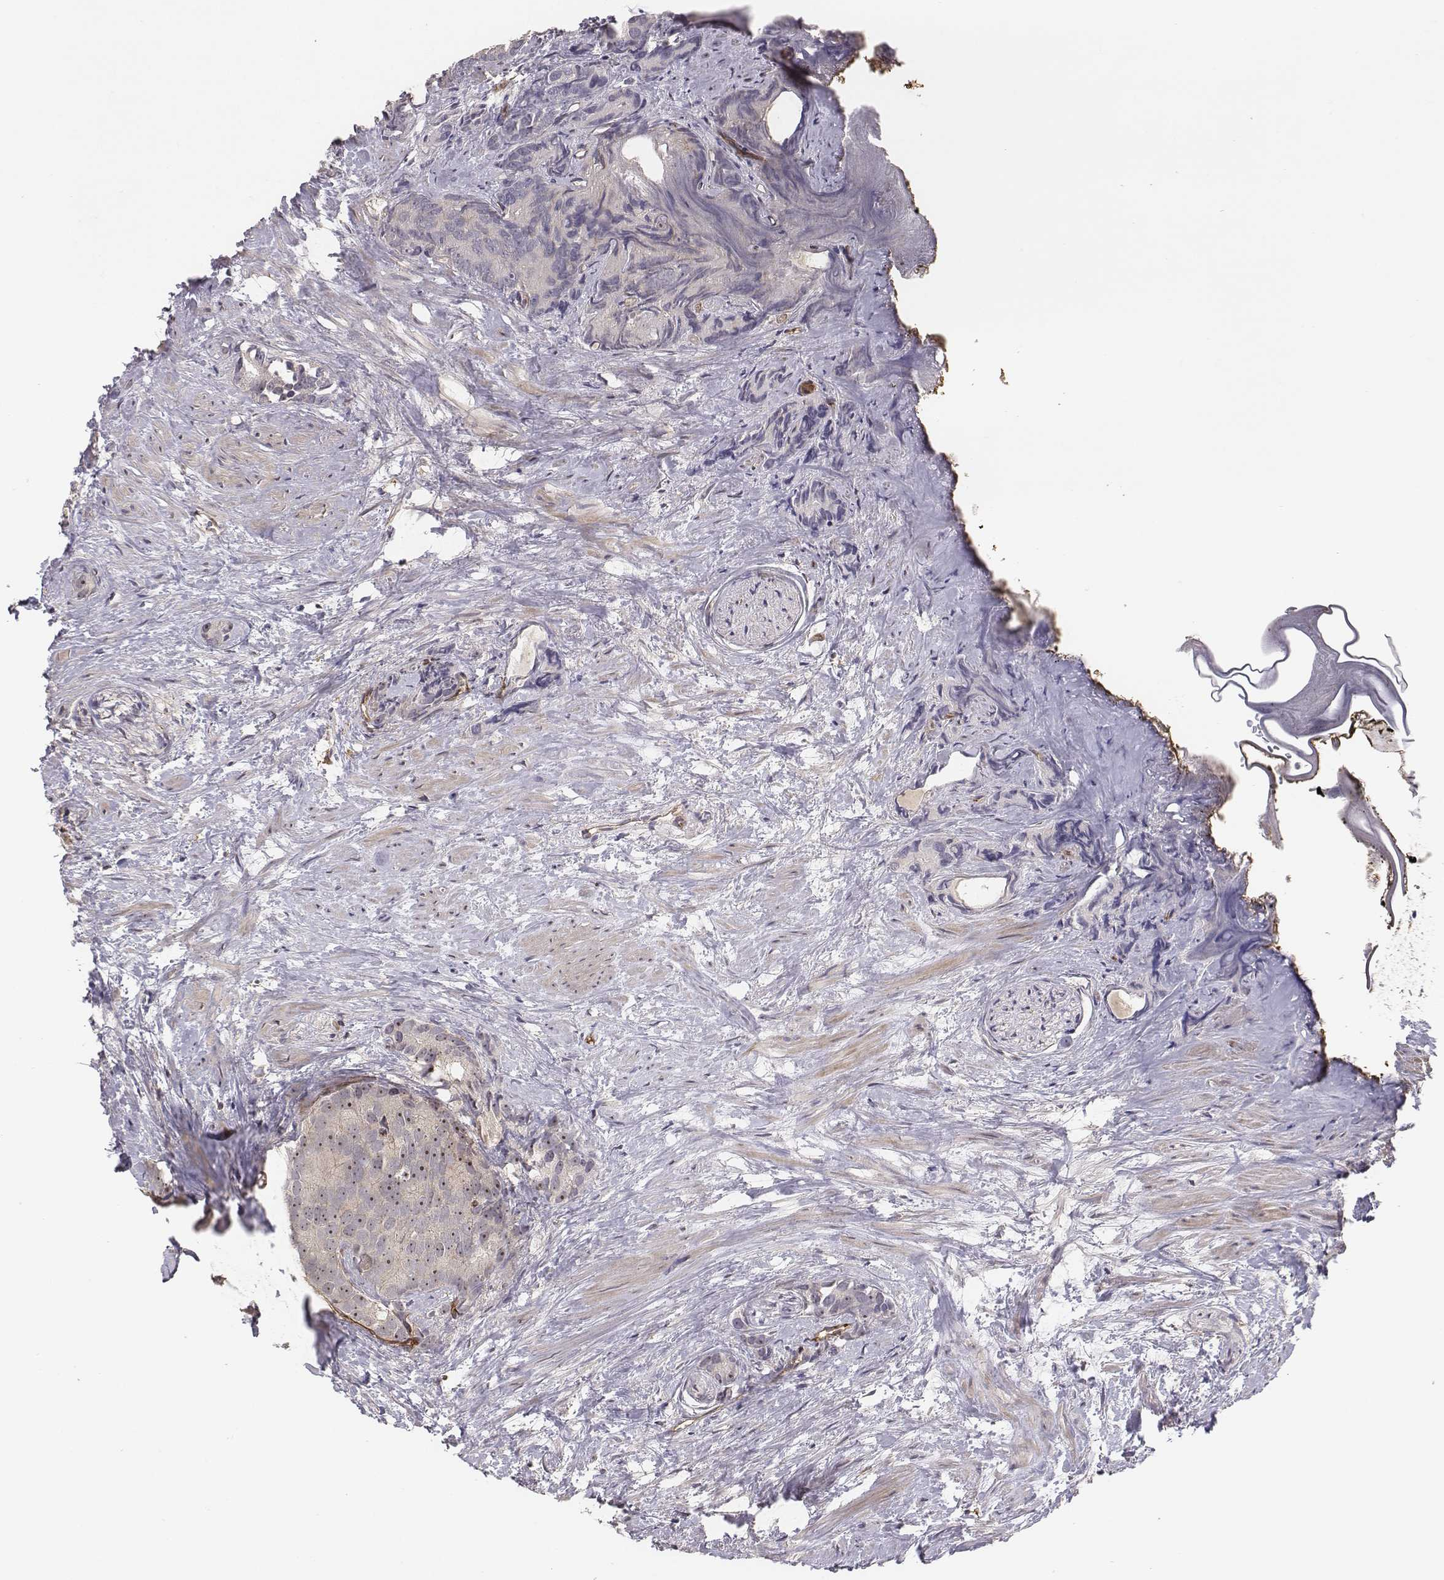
{"staining": {"intensity": "negative", "quantity": "none", "location": "none"}, "tissue": "prostate cancer", "cell_type": "Tumor cells", "image_type": "cancer", "snomed": [{"axis": "morphology", "description": "Adenocarcinoma, High grade"}, {"axis": "topography", "description": "Prostate"}], "caption": "This is an immunohistochemistry (IHC) photomicrograph of high-grade adenocarcinoma (prostate). There is no expression in tumor cells.", "gene": "PTPRG", "patient": {"sex": "male", "age": 90}}